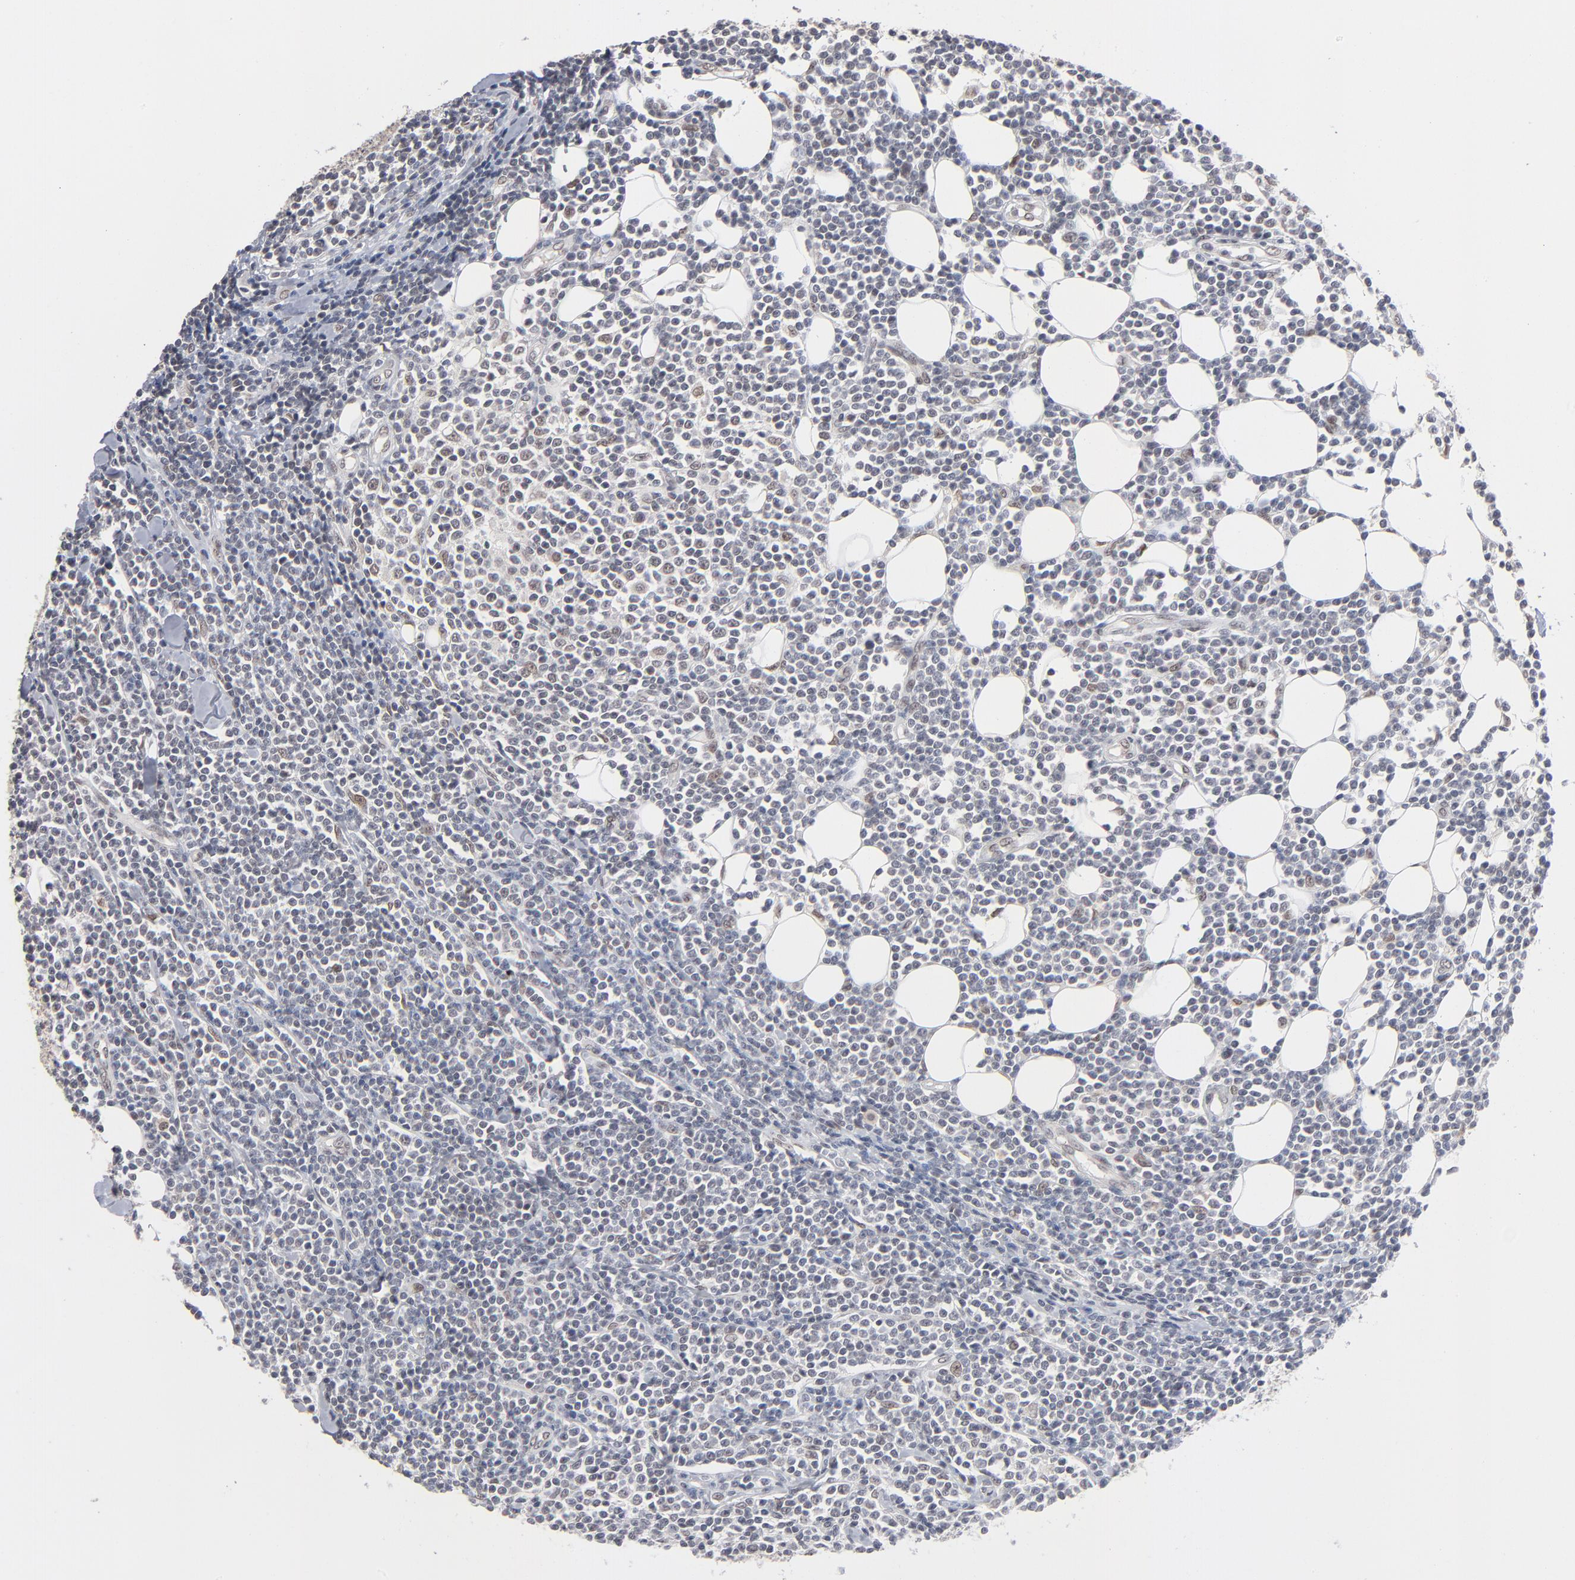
{"staining": {"intensity": "negative", "quantity": "none", "location": "none"}, "tissue": "lymphoma", "cell_type": "Tumor cells", "image_type": "cancer", "snomed": [{"axis": "morphology", "description": "Malignant lymphoma, non-Hodgkin's type, Low grade"}, {"axis": "topography", "description": "Soft tissue"}], "caption": "Malignant lymphoma, non-Hodgkin's type (low-grade) was stained to show a protein in brown. There is no significant staining in tumor cells.", "gene": "MBIP", "patient": {"sex": "male", "age": 92}}